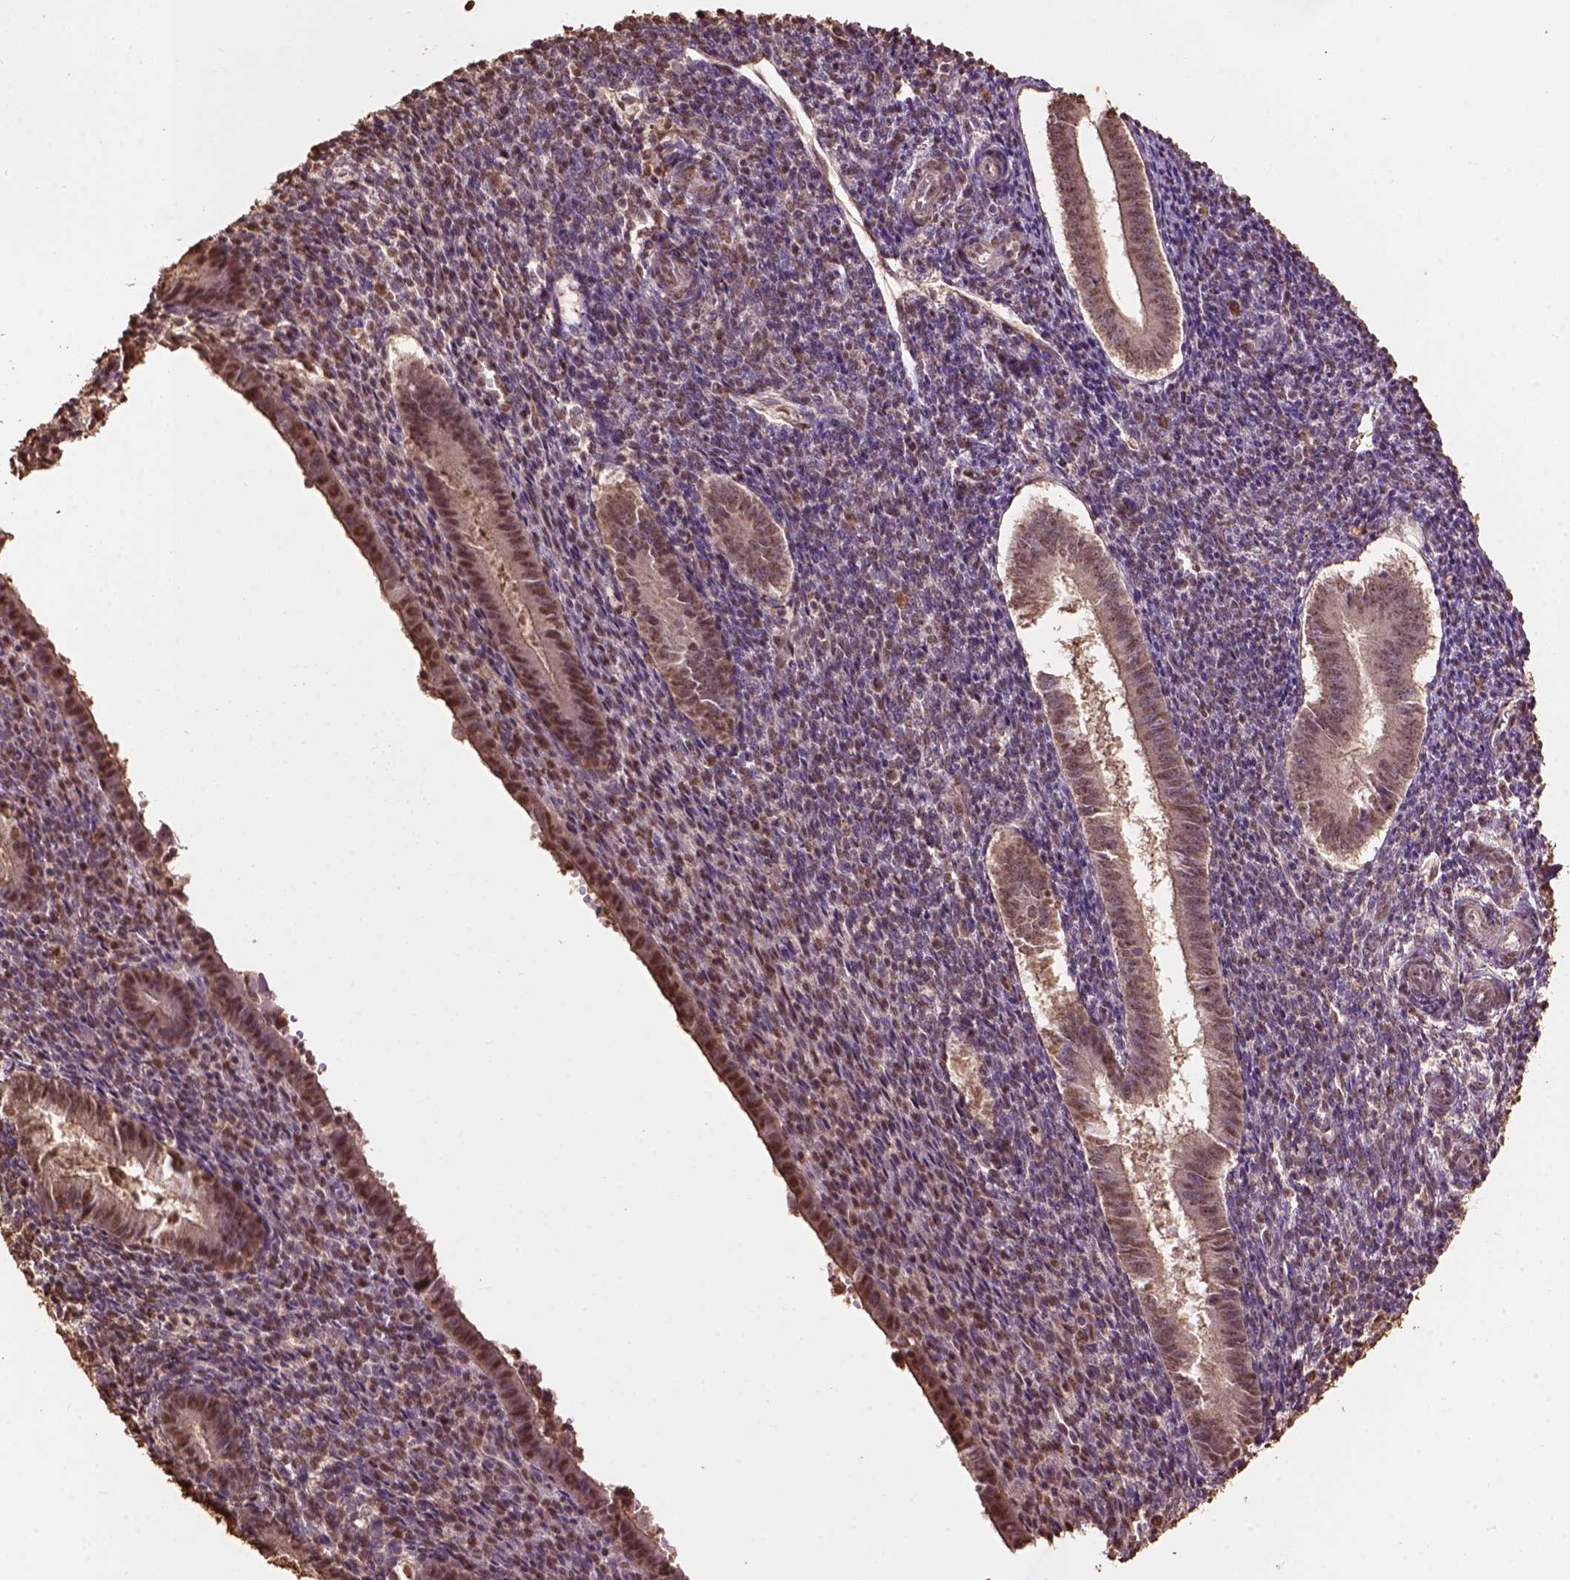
{"staining": {"intensity": "moderate", "quantity": ">75%", "location": "nuclear"}, "tissue": "endometrium", "cell_type": "Cells in endometrial stroma", "image_type": "normal", "snomed": [{"axis": "morphology", "description": "Normal tissue, NOS"}, {"axis": "topography", "description": "Endometrium"}], "caption": "High-power microscopy captured an immunohistochemistry (IHC) photomicrograph of normal endometrium, revealing moderate nuclear expression in approximately >75% of cells in endometrial stroma. Using DAB (brown) and hematoxylin (blue) stains, captured at high magnification using brightfield microscopy.", "gene": "CSTF2T", "patient": {"sex": "female", "age": 25}}